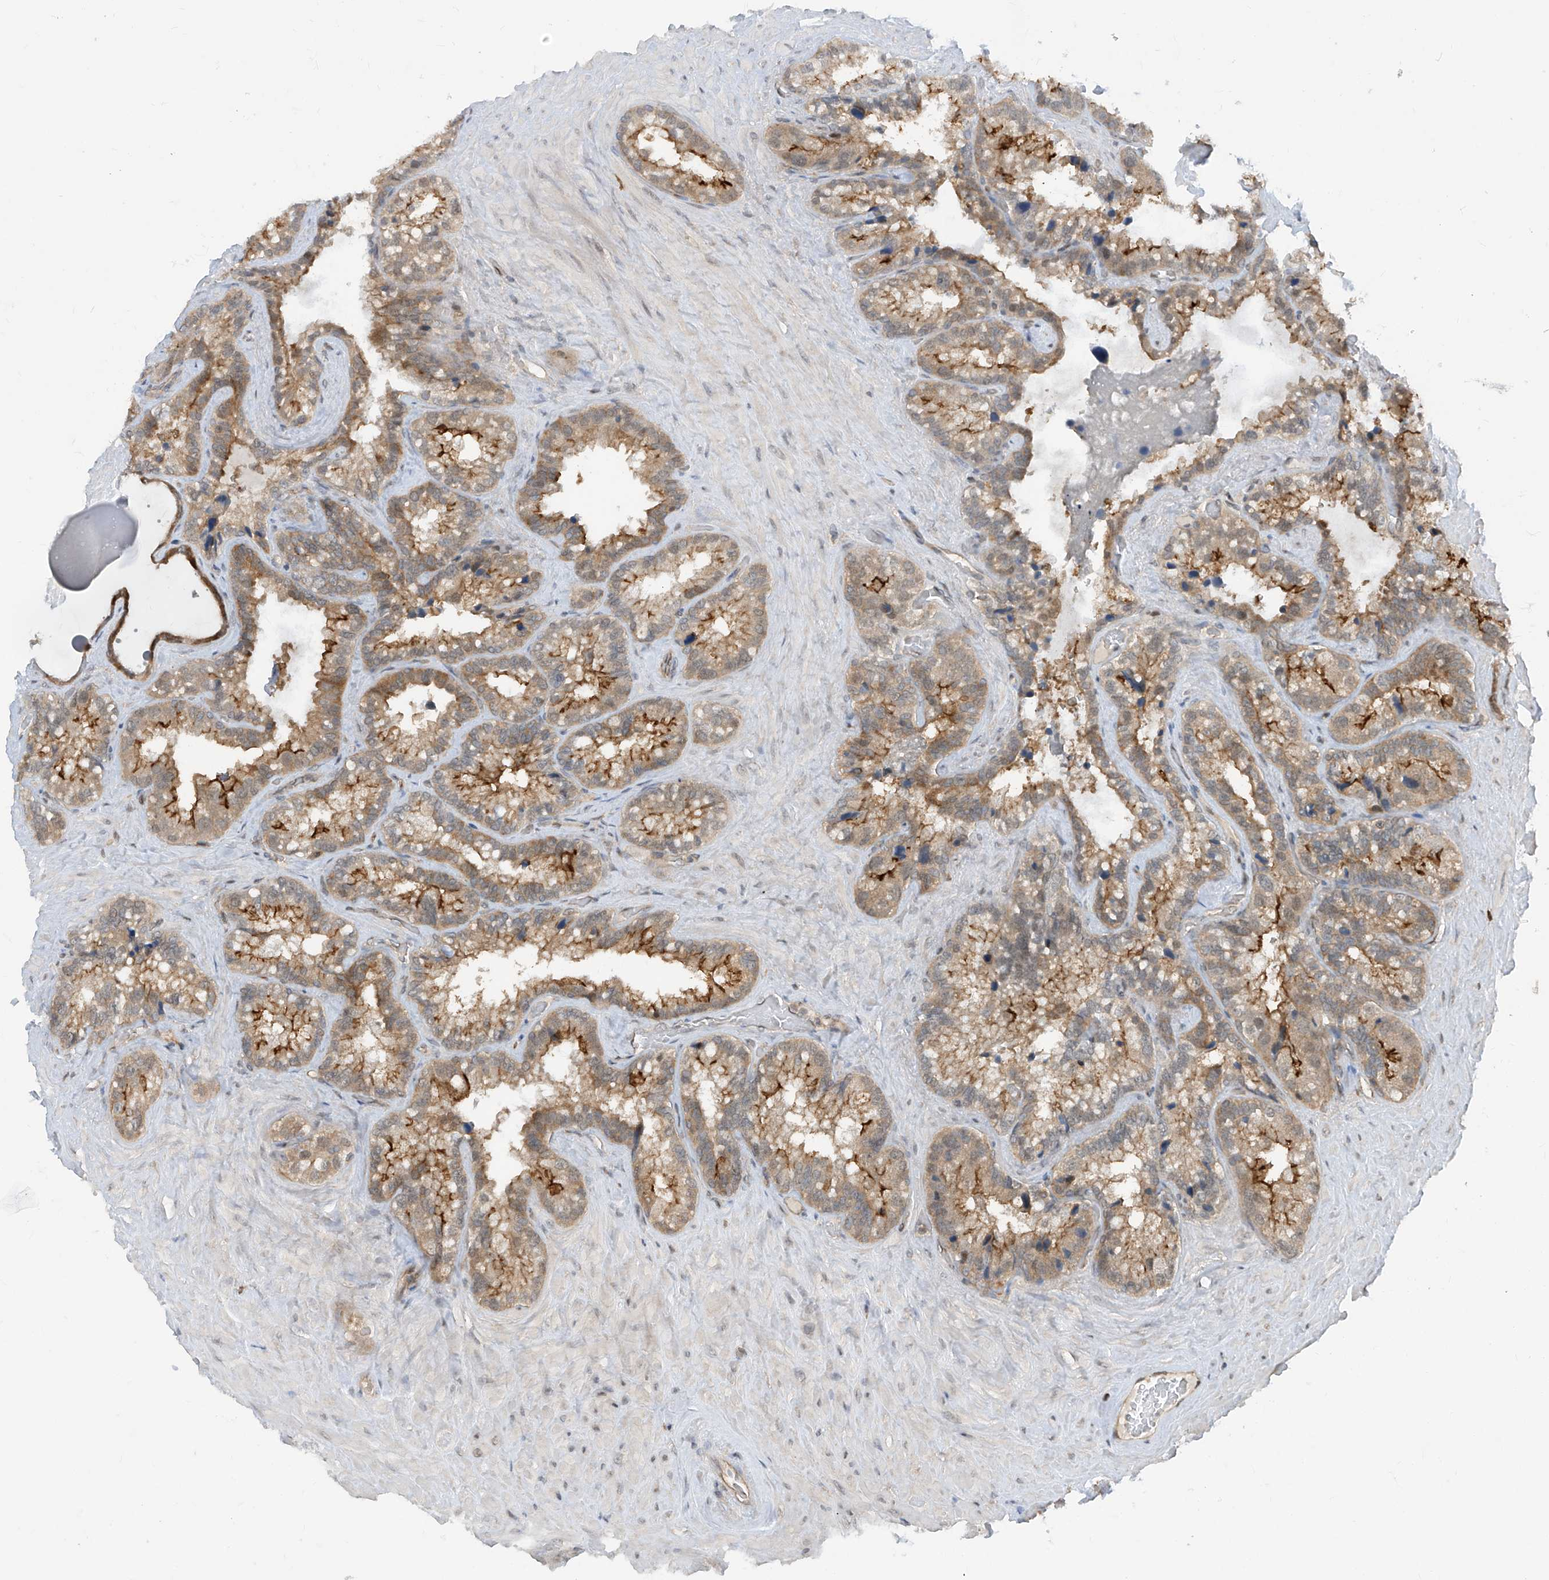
{"staining": {"intensity": "moderate", "quantity": "25%-75%", "location": "cytoplasmic/membranous"}, "tissue": "seminal vesicle", "cell_type": "Glandular cells", "image_type": "normal", "snomed": [{"axis": "morphology", "description": "Normal tissue, NOS"}, {"axis": "topography", "description": "Prostate"}, {"axis": "topography", "description": "Seminal veicle"}], "caption": "Protein staining displays moderate cytoplasmic/membranous positivity in about 25%-75% of glandular cells in normal seminal vesicle. (DAB IHC with brightfield microscopy, high magnification).", "gene": "ZNF358", "patient": {"sex": "male", "age": 68}}